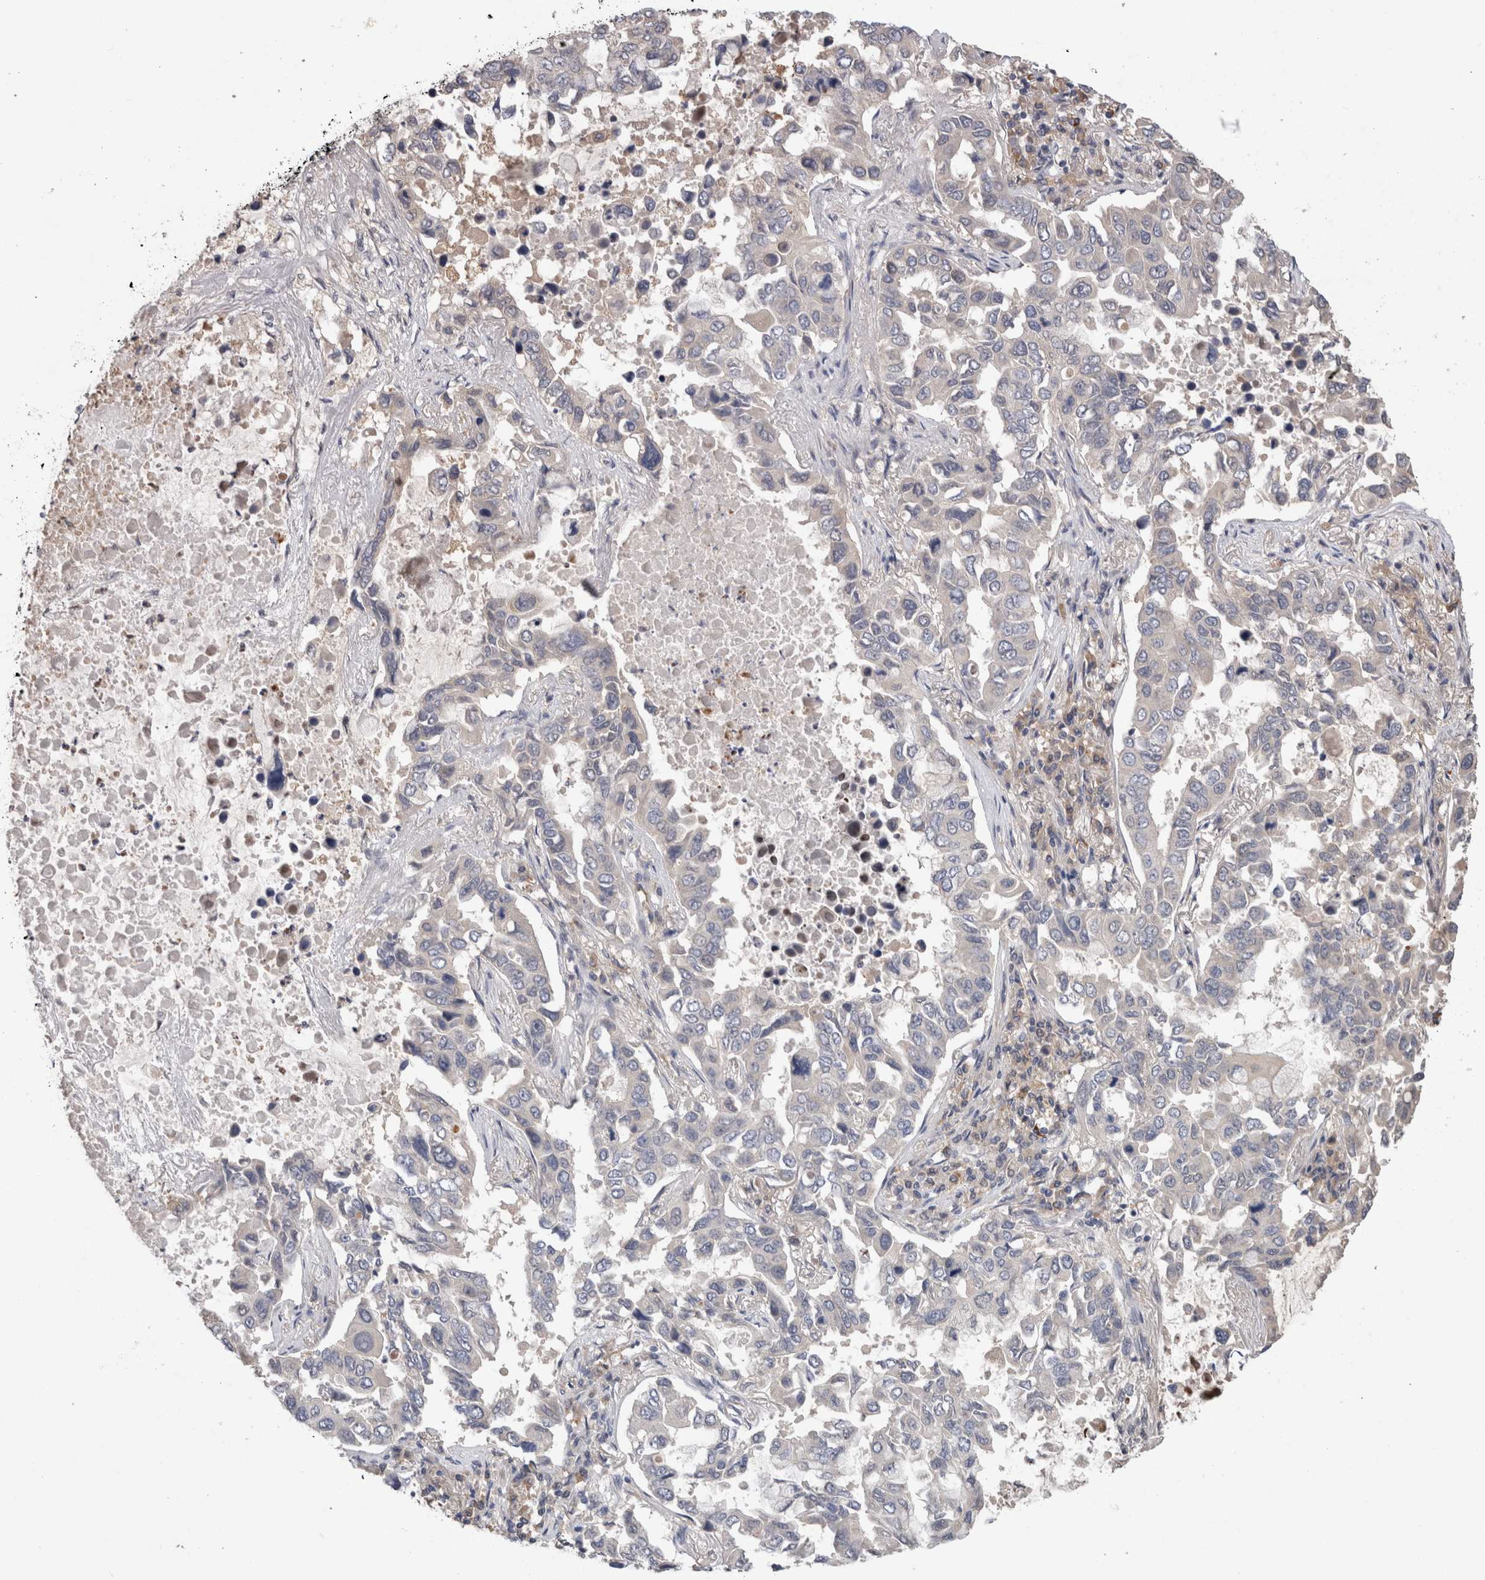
{"staining": {"intensity": "negative", "quantity": "none", "location": "none"}, "tissue": "lung cancer", "cell_type": "Tumor cells", "image_type": "cancer", "snomed": [{"axis": "morphology", "description": "Adenocarcinoma, NOS"}, {"axis": "topography", "description": "Lung"}], "caption": "The image demonstrates no staining of tumor cells in adenocarcinoma (lung).", "gene": "VSIG4", "patient": {"sex": "male", "age": 64}}